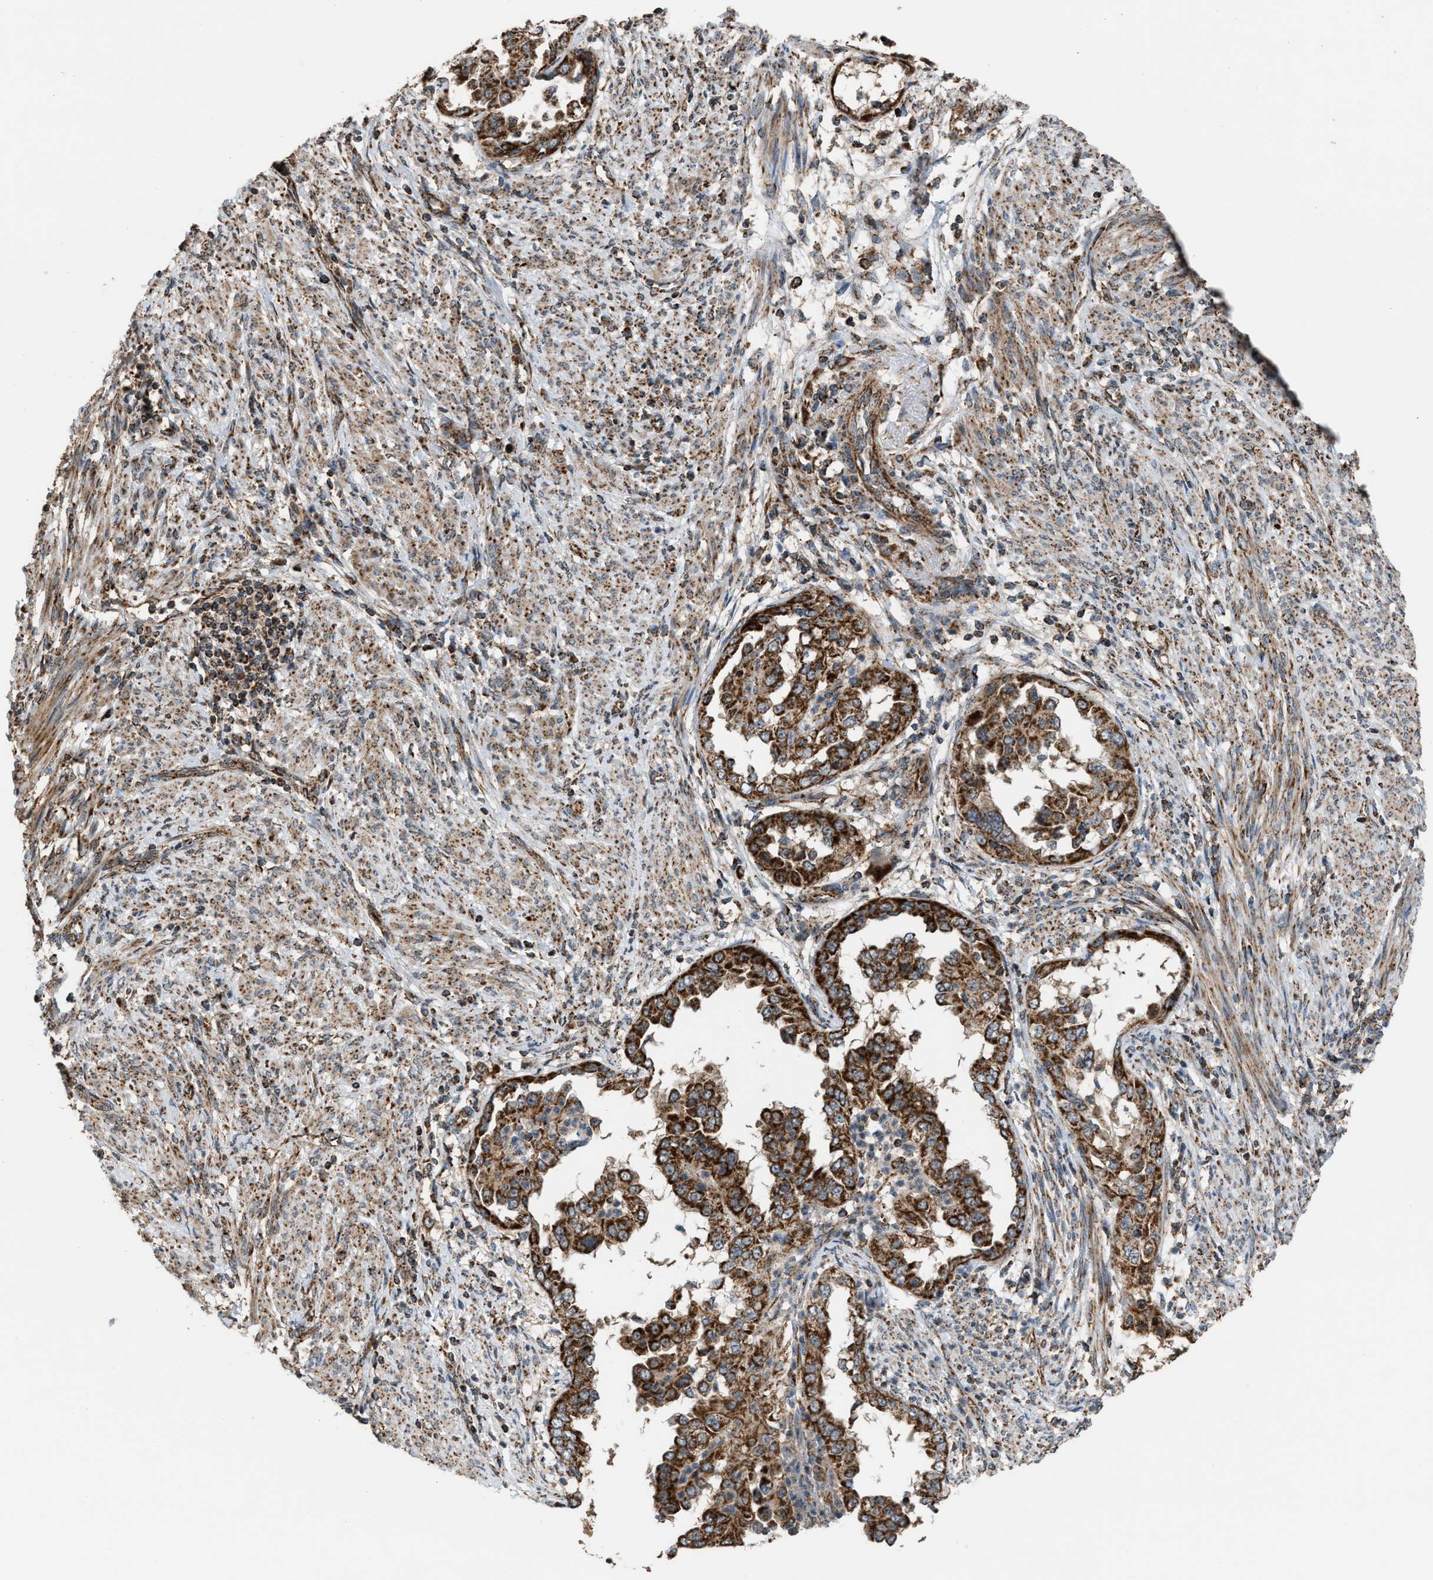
{"staining": {"intensity": "strong", "quantity": ">75%", "location": "cytoplasmic/membranous"}, "tissue": "endometrial cancer", "cell_type": "Tumor cells", "image_type": "cancer", "snomed": [{"axis": "morphology", "description": "Adenocarcinoma, NOS"}, {"axis": "topography", "description": "Endometrium"}], "caption": "Brown immunohistochemical staining in human endometrial cancer (adenocarcinoma) exhibits strong cytoplasmic/membranous positivity in approximately >75% of tumor cells. (DAB IHC, brown staining for protein, blue staining for nuclei).", "gene": "SGSM2", "patient": {"sex": "female", "age": 85}}